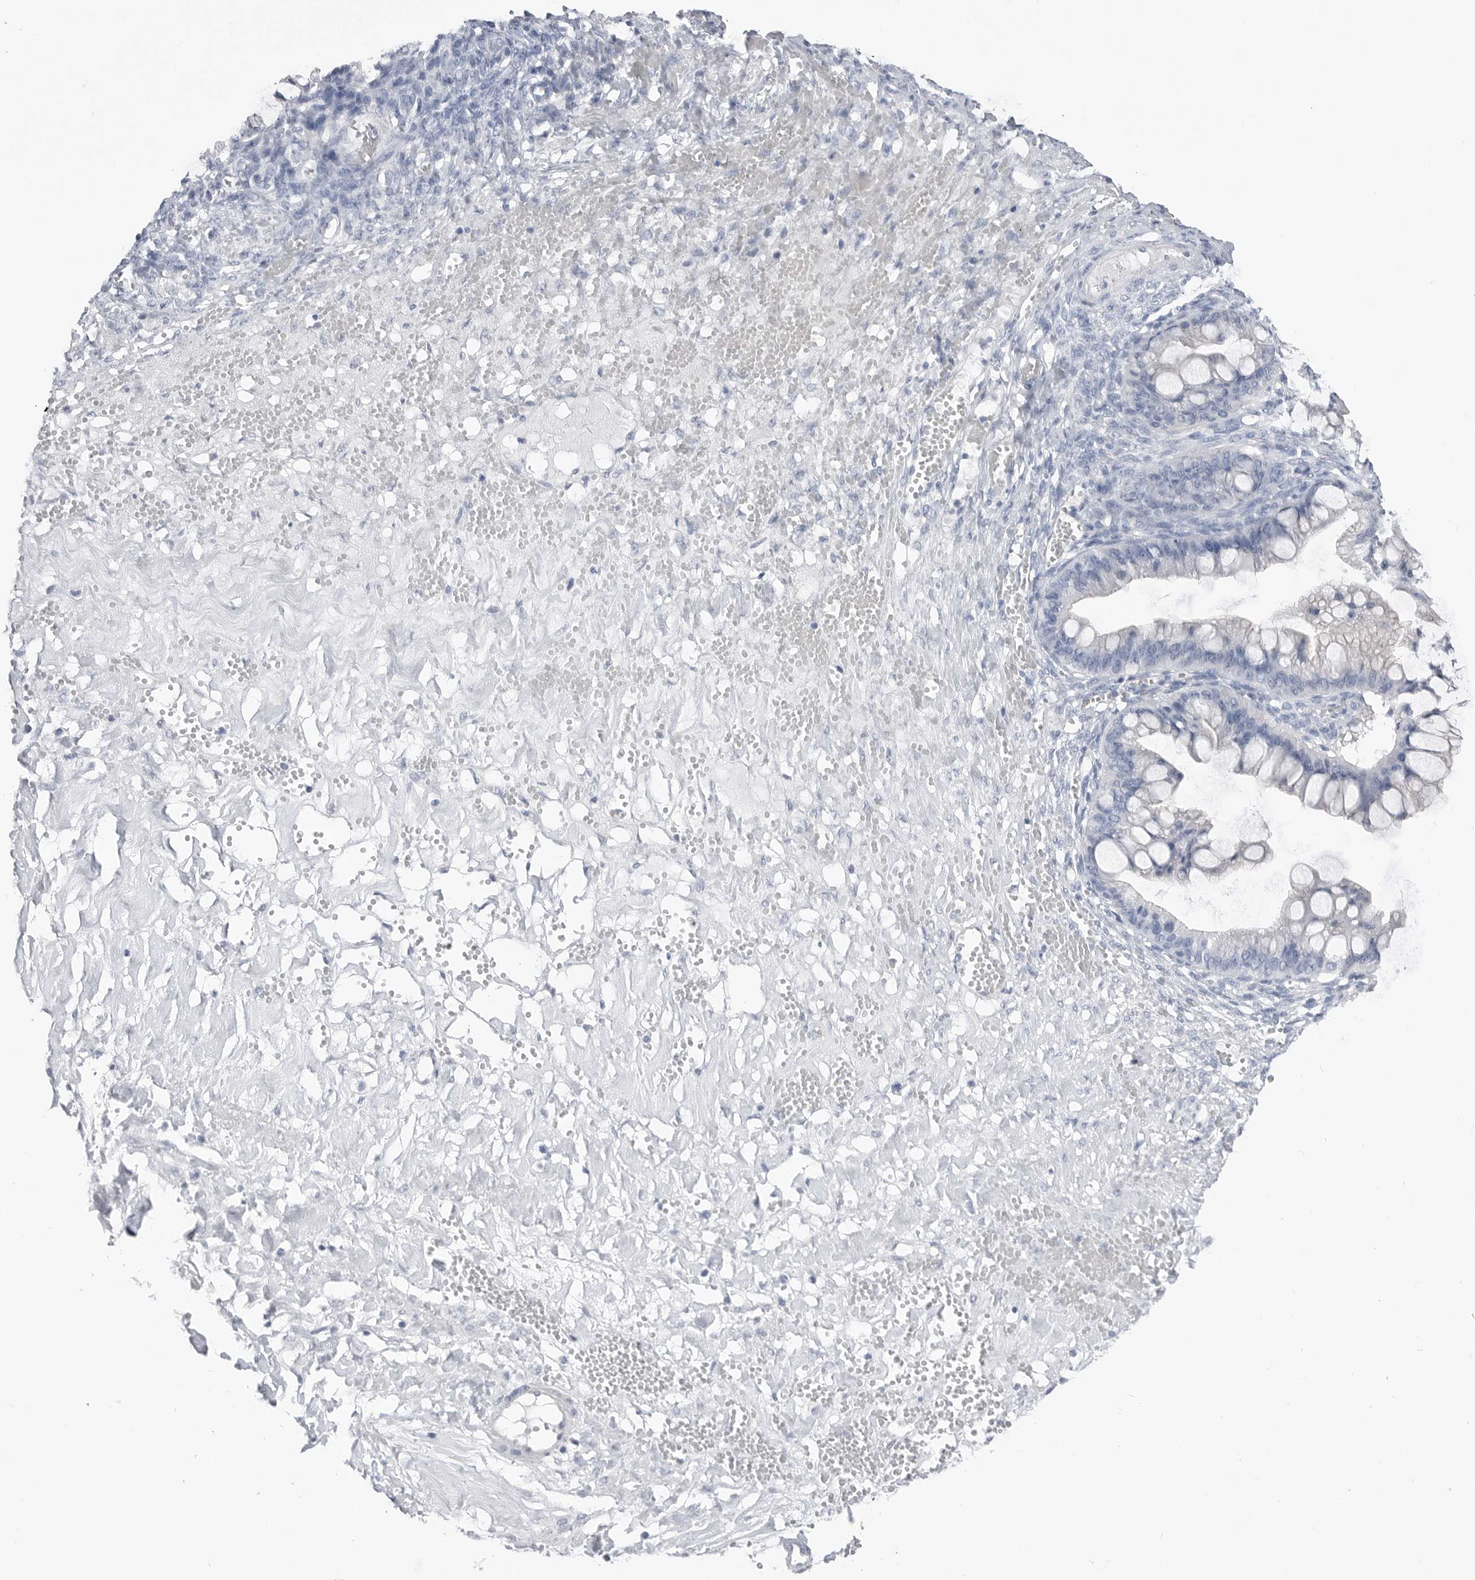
{"staining": {"intensity": "negative", "quantity": "none", "location": "none"}, "tissue": "ovarian cancer", "cell_type": "Tumor cells", "image_type": "cancer", "snomed": [{"axis": "morphology", "description": "Cystadenocarcinoma, mucinous, NOS"}, {"axis": "topography", "description": "Ovary"}], "caption": "This is a photomicrograph of immunohistochemistry staining of ovarian mucinous cystadenocarcinoma, which shows no staining in tumor cells.", "gene": "ABHD12", "patient": {"sex": "female", "age": 73}}